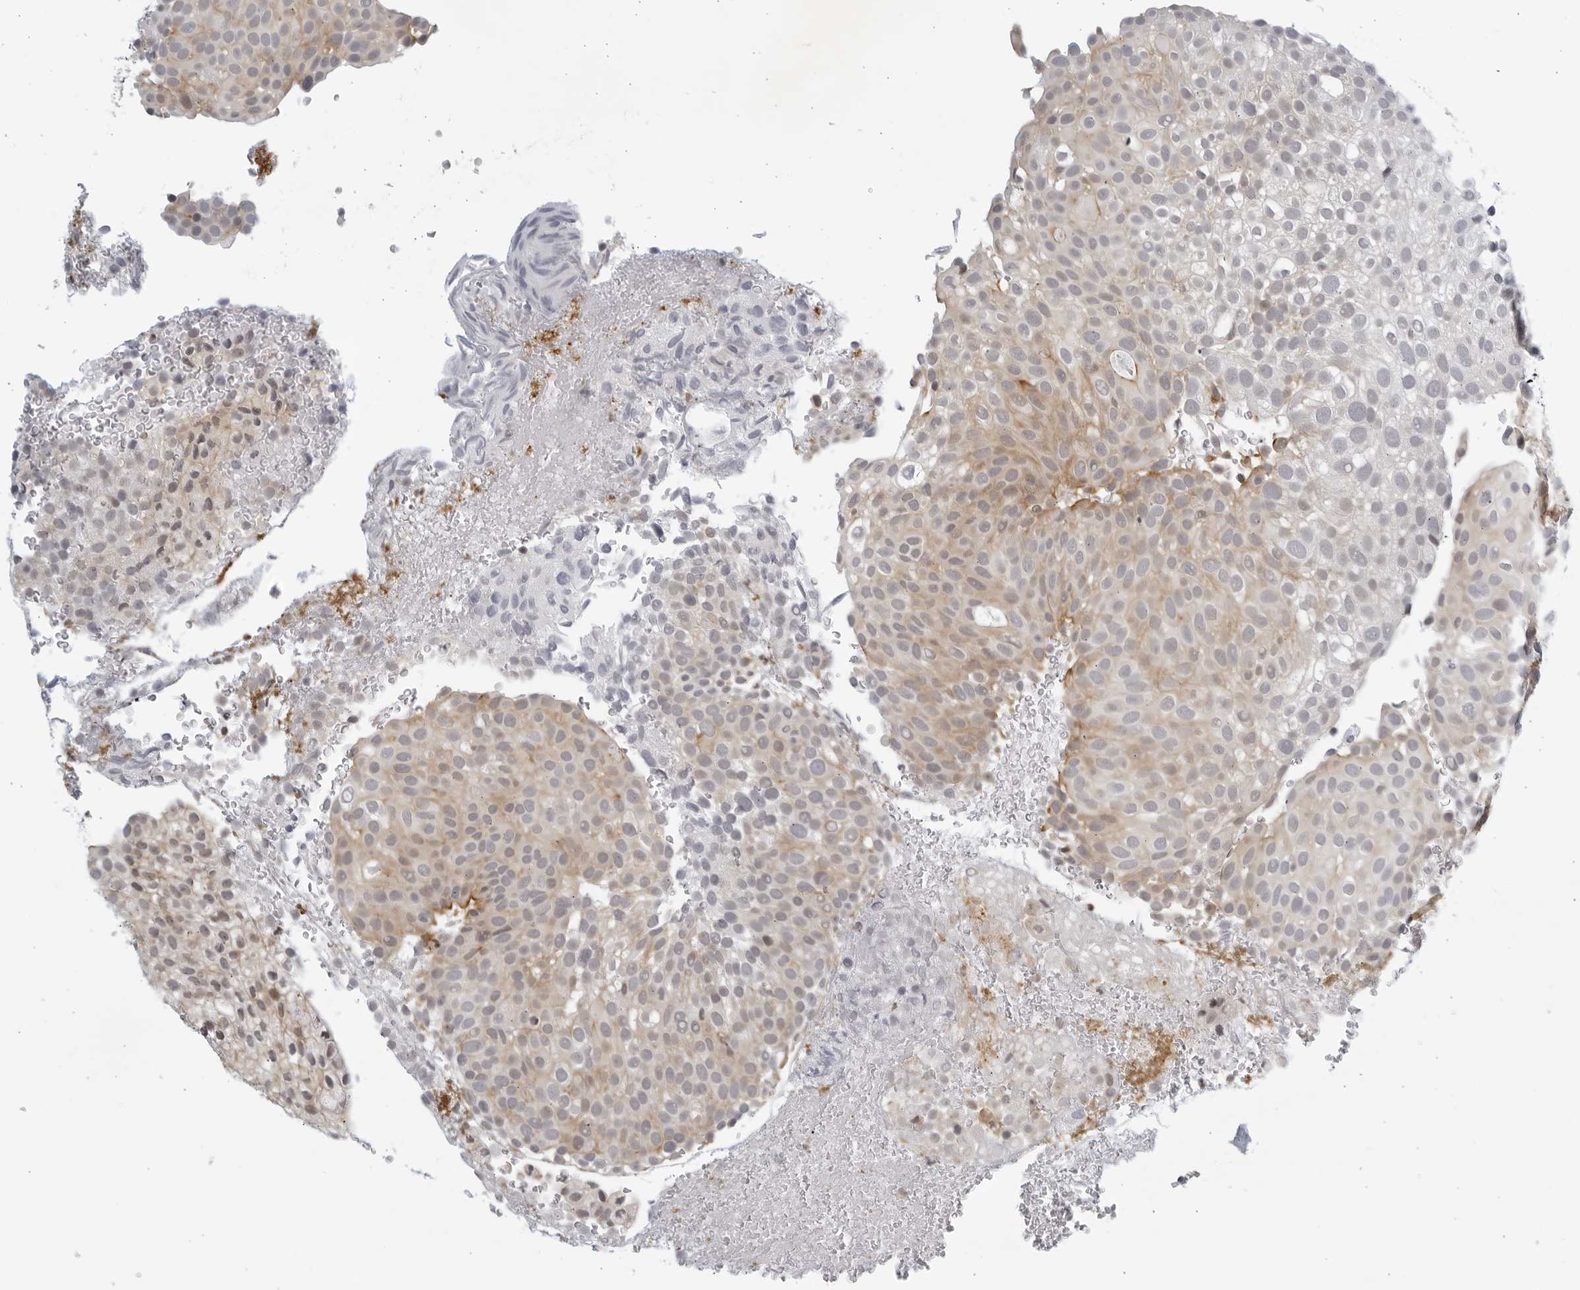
{"staining": {"intensity": "weak", "quantity": "25%-75%", "location": "cytoplasmic/membranous"}, "tissue": "urothelial cancer", "cell_type": "Tumor cells", "image_type": "cancer", "snomed": [{"axis": "morphology", "description": "Urothelial carcinoma, Low grade"}, {"axis": "topography", "description": "Urinary bladder"}], "caption": "Human low-grade urothelial carcinoma stained with a protein marker shows weak staining in tumor cells.", "gene": "SERTAD4", "patient": {"sex": "male", "age": 78}}